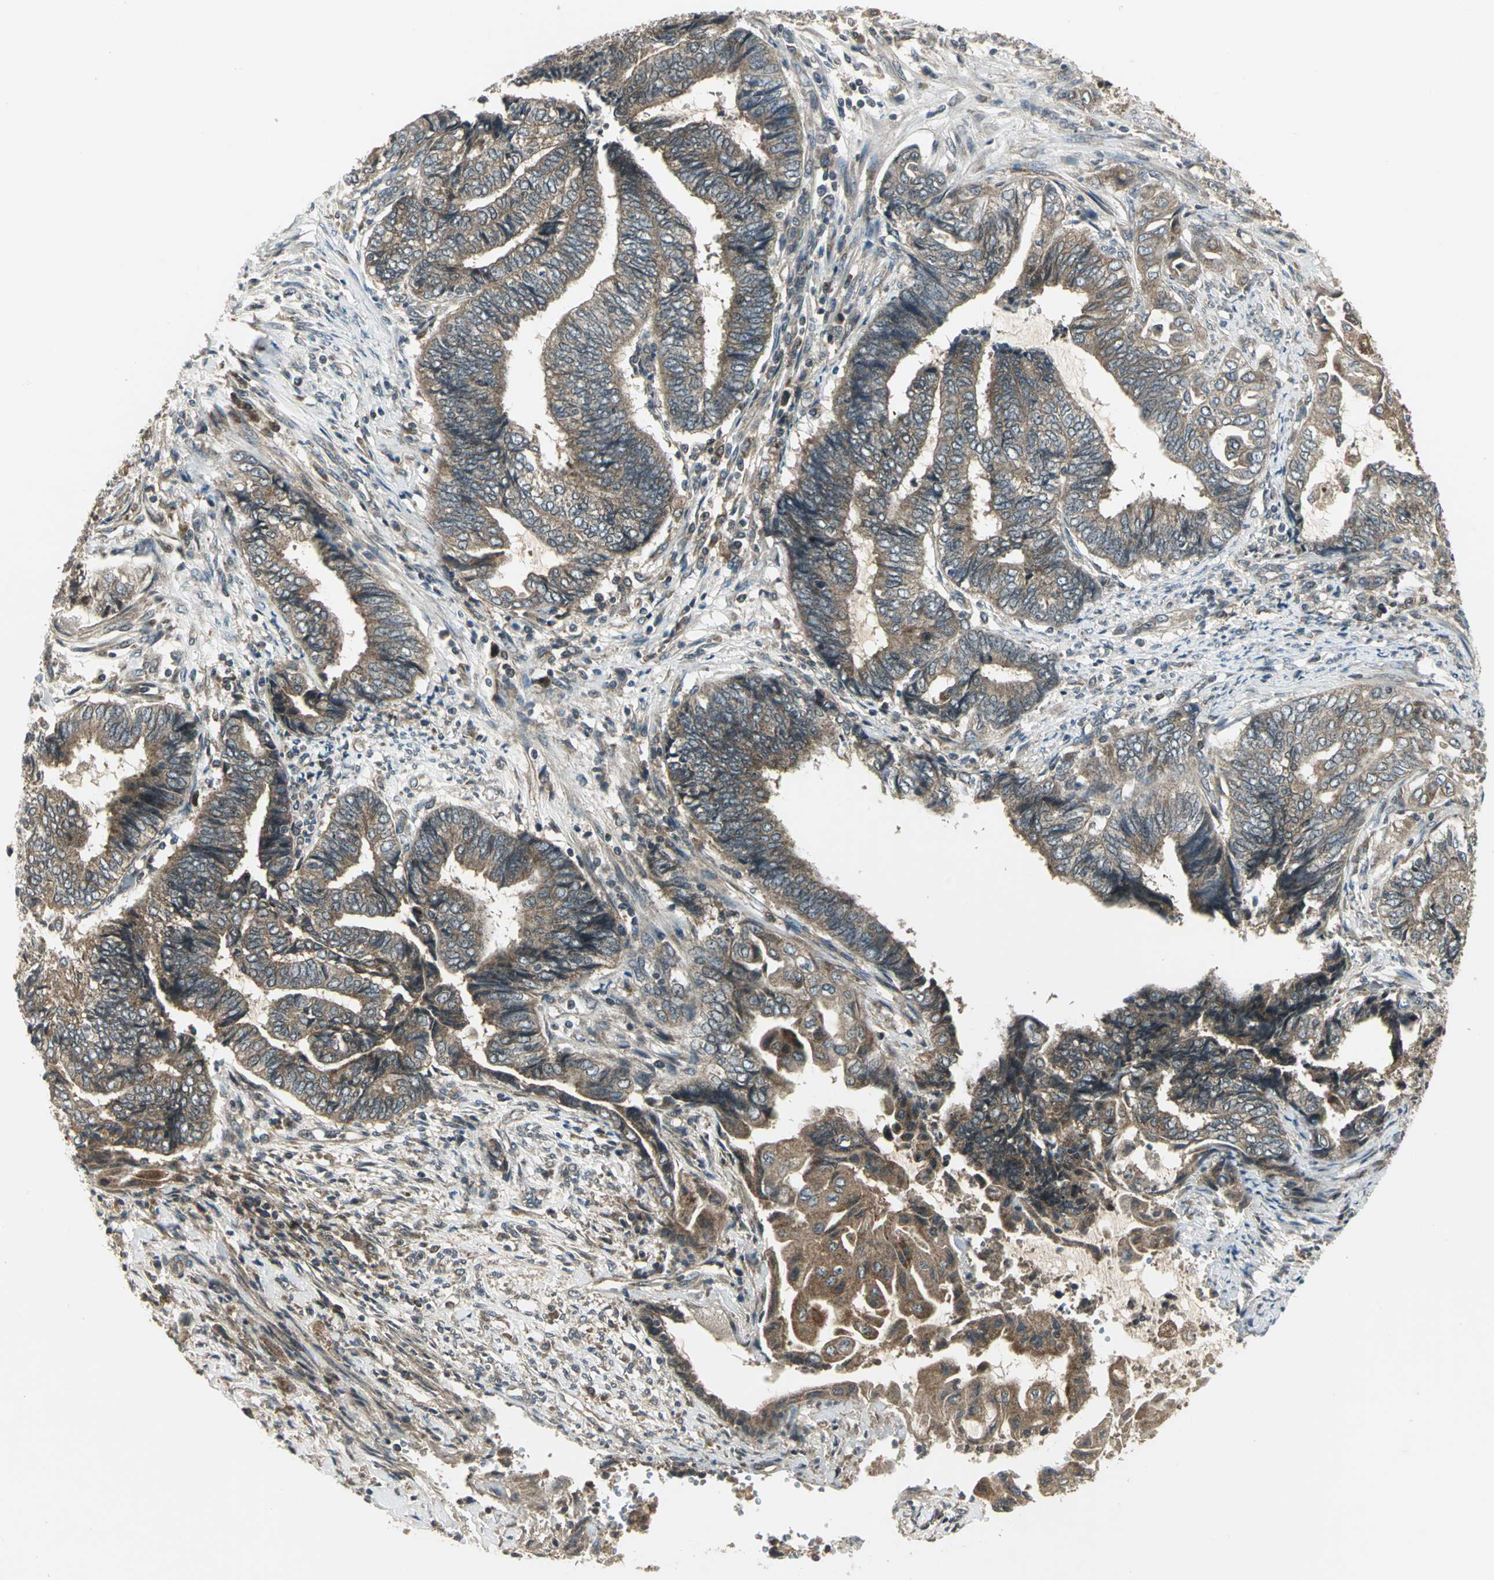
{"staining": {"intensity": "weak", "quantity": ">75%", "location": "cytoplasmic/membranous"}, "tissue": "endometrial cancer", "cell_type": "Tumor cells", "image_type": "cancer", "snomed": [{"axis": "morphology", "description": "Adenocarcinoma, NOS"}, {"axis": "topography", "description": "Uterus"}, {"axis": "topography", "description": "Endometrium"}], "caption": "Endometrial cancer (adenocarcinoma) was stained to show a protein in brown. There is low levels of weak cytoplasmic/membranous positivity in about >75% of tumor cells. (Brightfield microscopy of DAB IHC at high magnification).", "gene": "MAPK8IP3", "patient": {"sex": "female", "age": 70}}